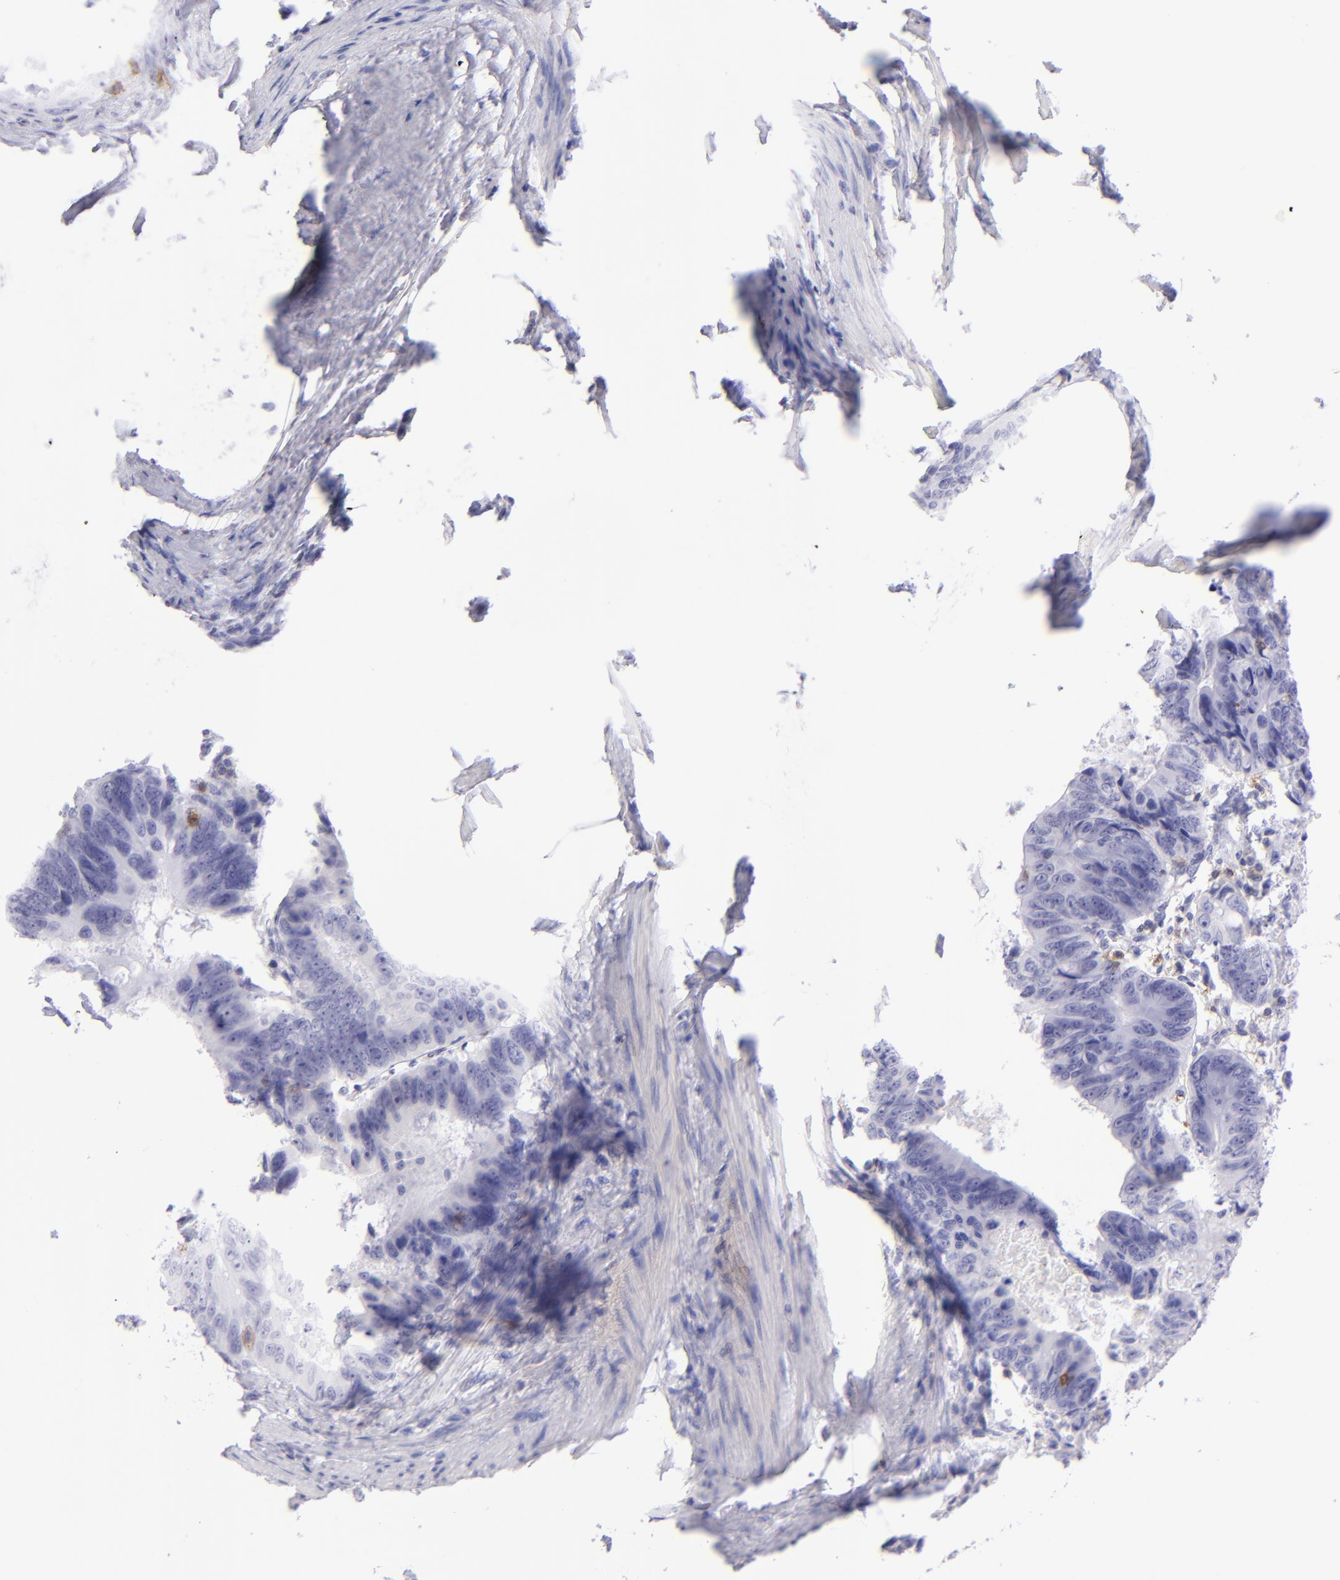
{"staining": {"intensity": "negative", "quantity": "none", "location": "none"}, "tissue": "colorectal cancer", "cell_type": "Tumor cells", "image_type": "cancer", "snomed": [{"axis": "morphology", "description": "Adenocarcinoma, NOS"}, {"axis": "topography", "description": "Colon"}], "caption": "The micrograph displays no significant staining in tumor cells of colorectal adenocarcinoma. (Brightfield microscopy of DAB immunohistochemistry (IHC) at high magnification).", "gene": "CD69", "patient": {"sex": "female", "age": 55}}